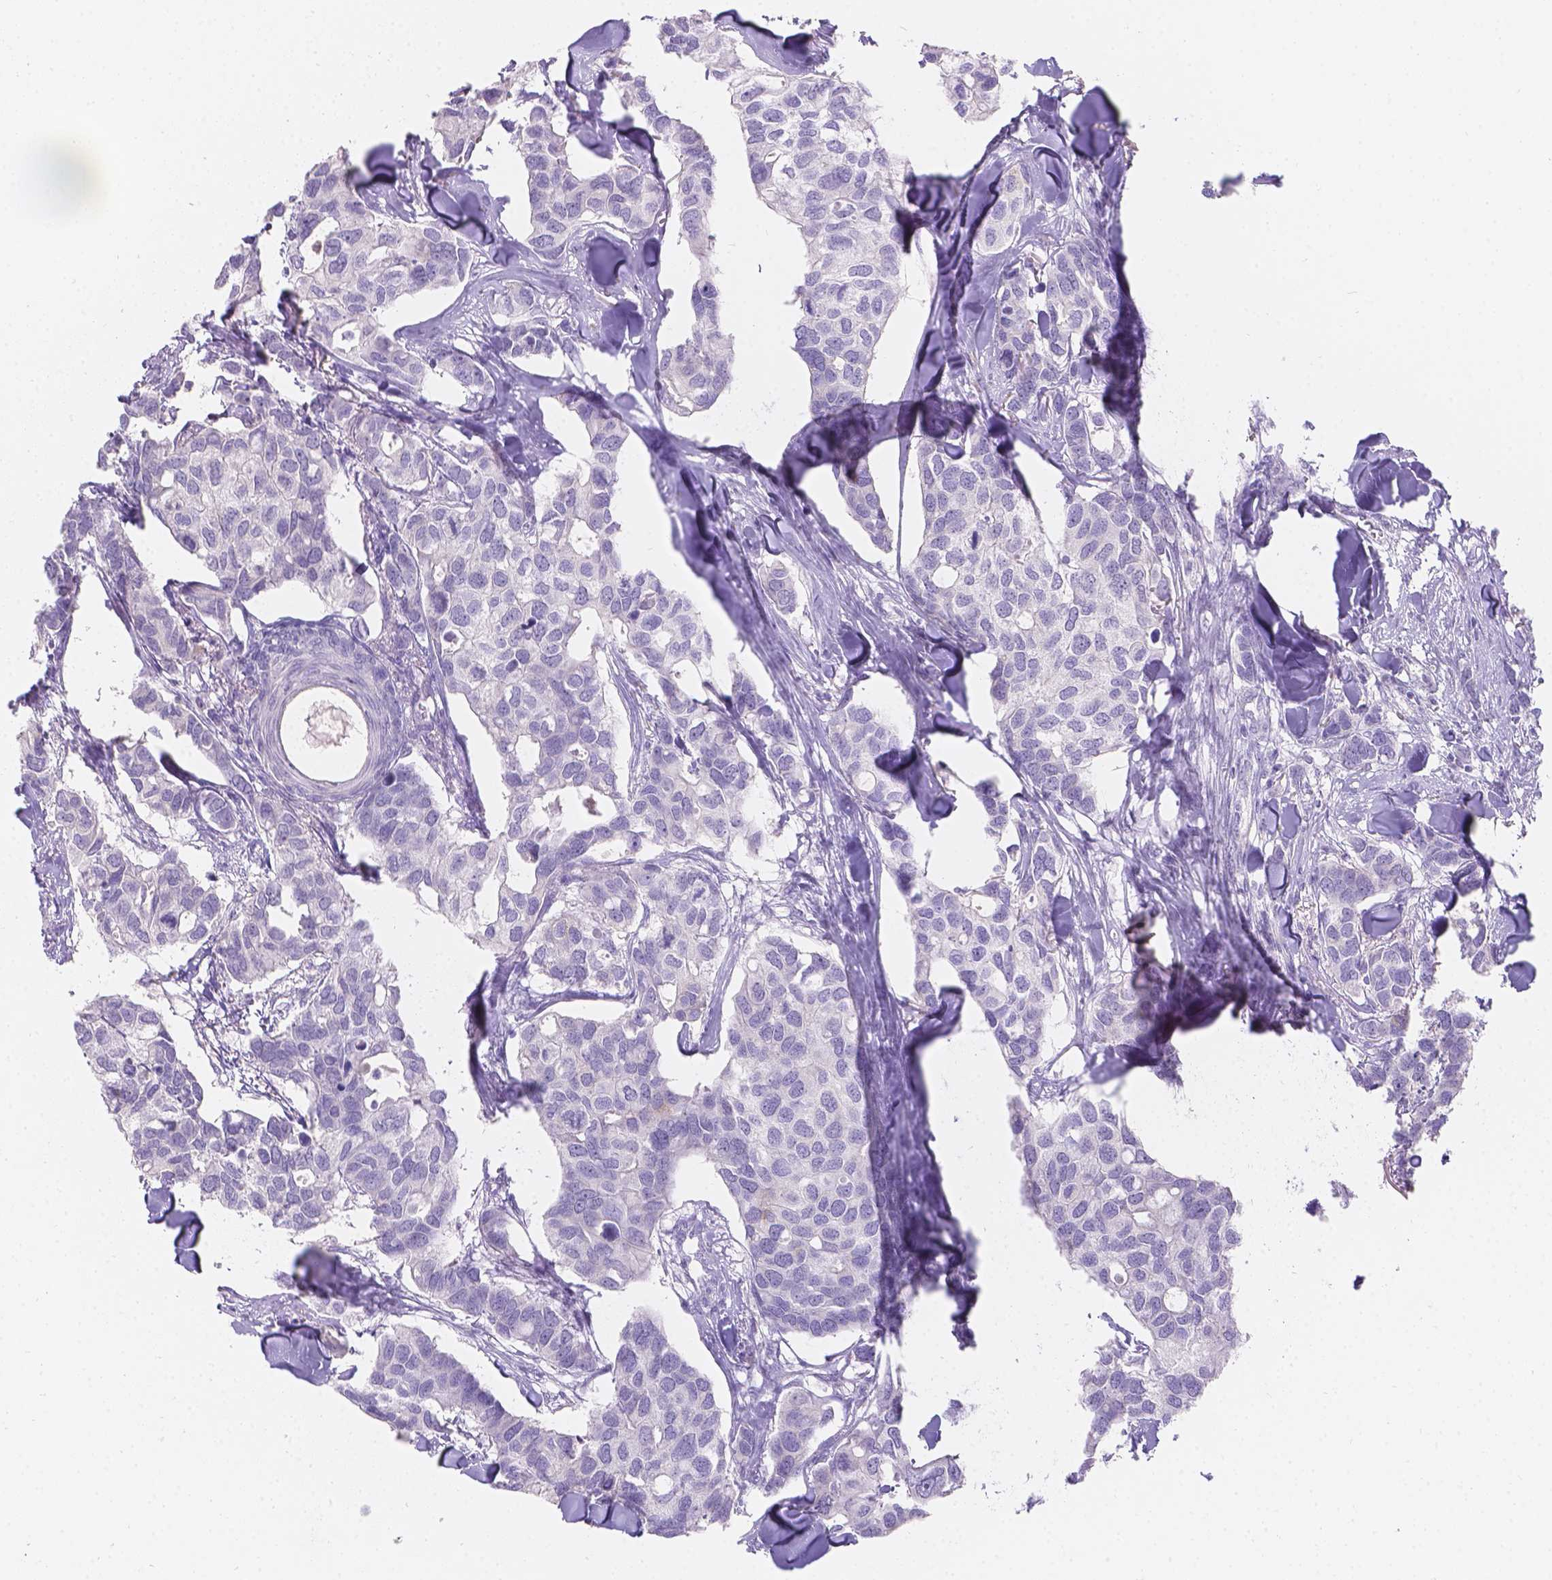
{"staining": {"intensity": "negative", "quantity": "none", "location": "none"}, "tissue": "breast cancer", "cell_type": "Tumor cells", "image_type": "cancer", "snomed": [{"axis": "morphology", "description": "Duct carcinoma"}, {"axis": "topography", "description": "Breast"}], "caption": "IHC photomicrograph of neoplastic tissue: human breast cancer stained with DAB displays no significant protein positivity in tumor cells. Brightfield microscopy of immunohistochemistry stained with DAB (3,3'-diaminobenzidine) (brown) and hematoxylin (blue), captured at high magnification.", "gene": "HTN3", "patient": {"sex": "female", "age": 83}}